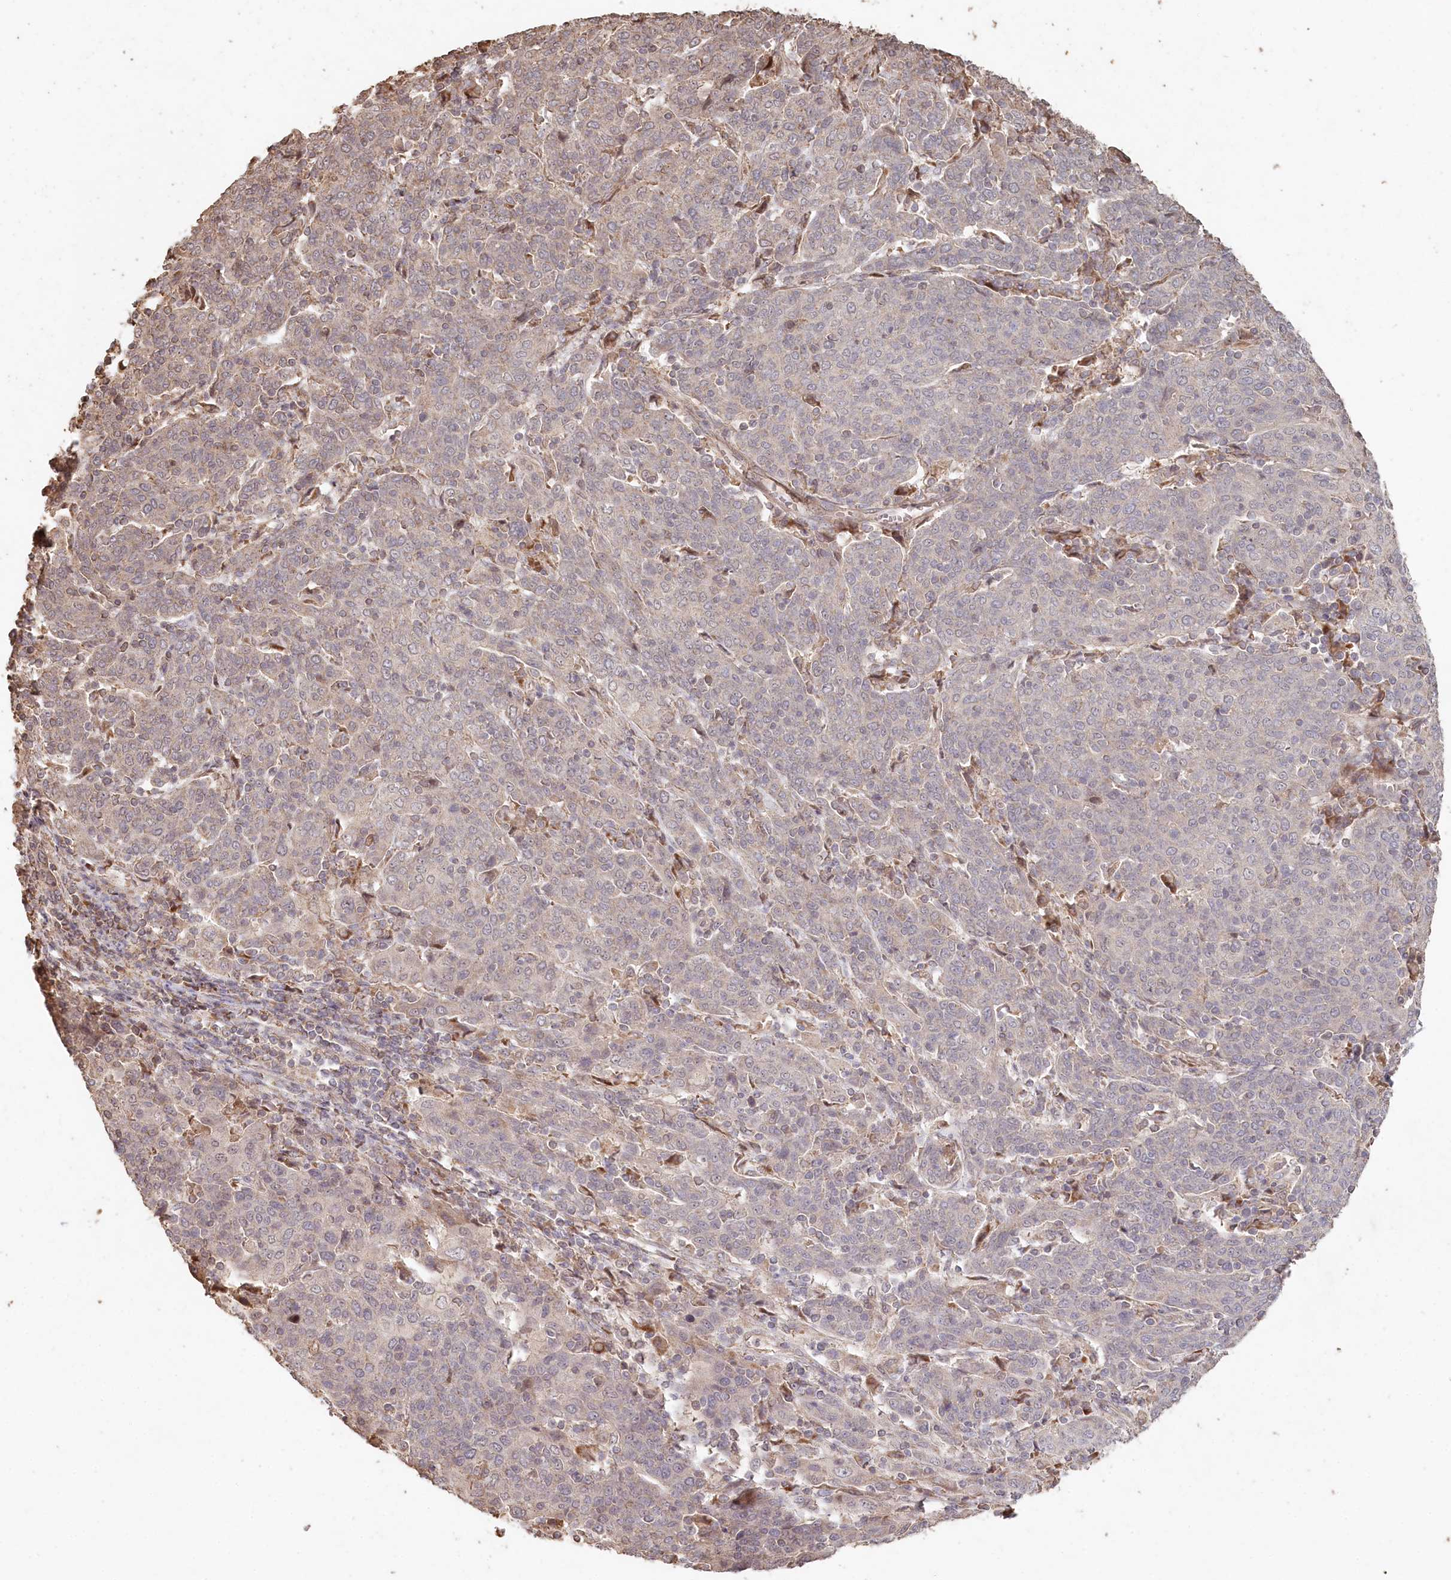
{"staining": {"intensity": "negative", "quantity": "none", "location": "none"}, "tissue": "cervical cancer", "cell_type": "Tumor cells", "image_type": "cancer", "snomed": [{"axis": "morphology", "description": "Squamous cell carcinoma, NOS"}, {"axis": "topography", "description": "Cervix"}], "caption": "The IHC photomicrograph has no significant expression in tumor cells of cervical squamous cell carcinoma tissue.", "gene": "HAL", "patient": {"sex": "female", "age": 67}}